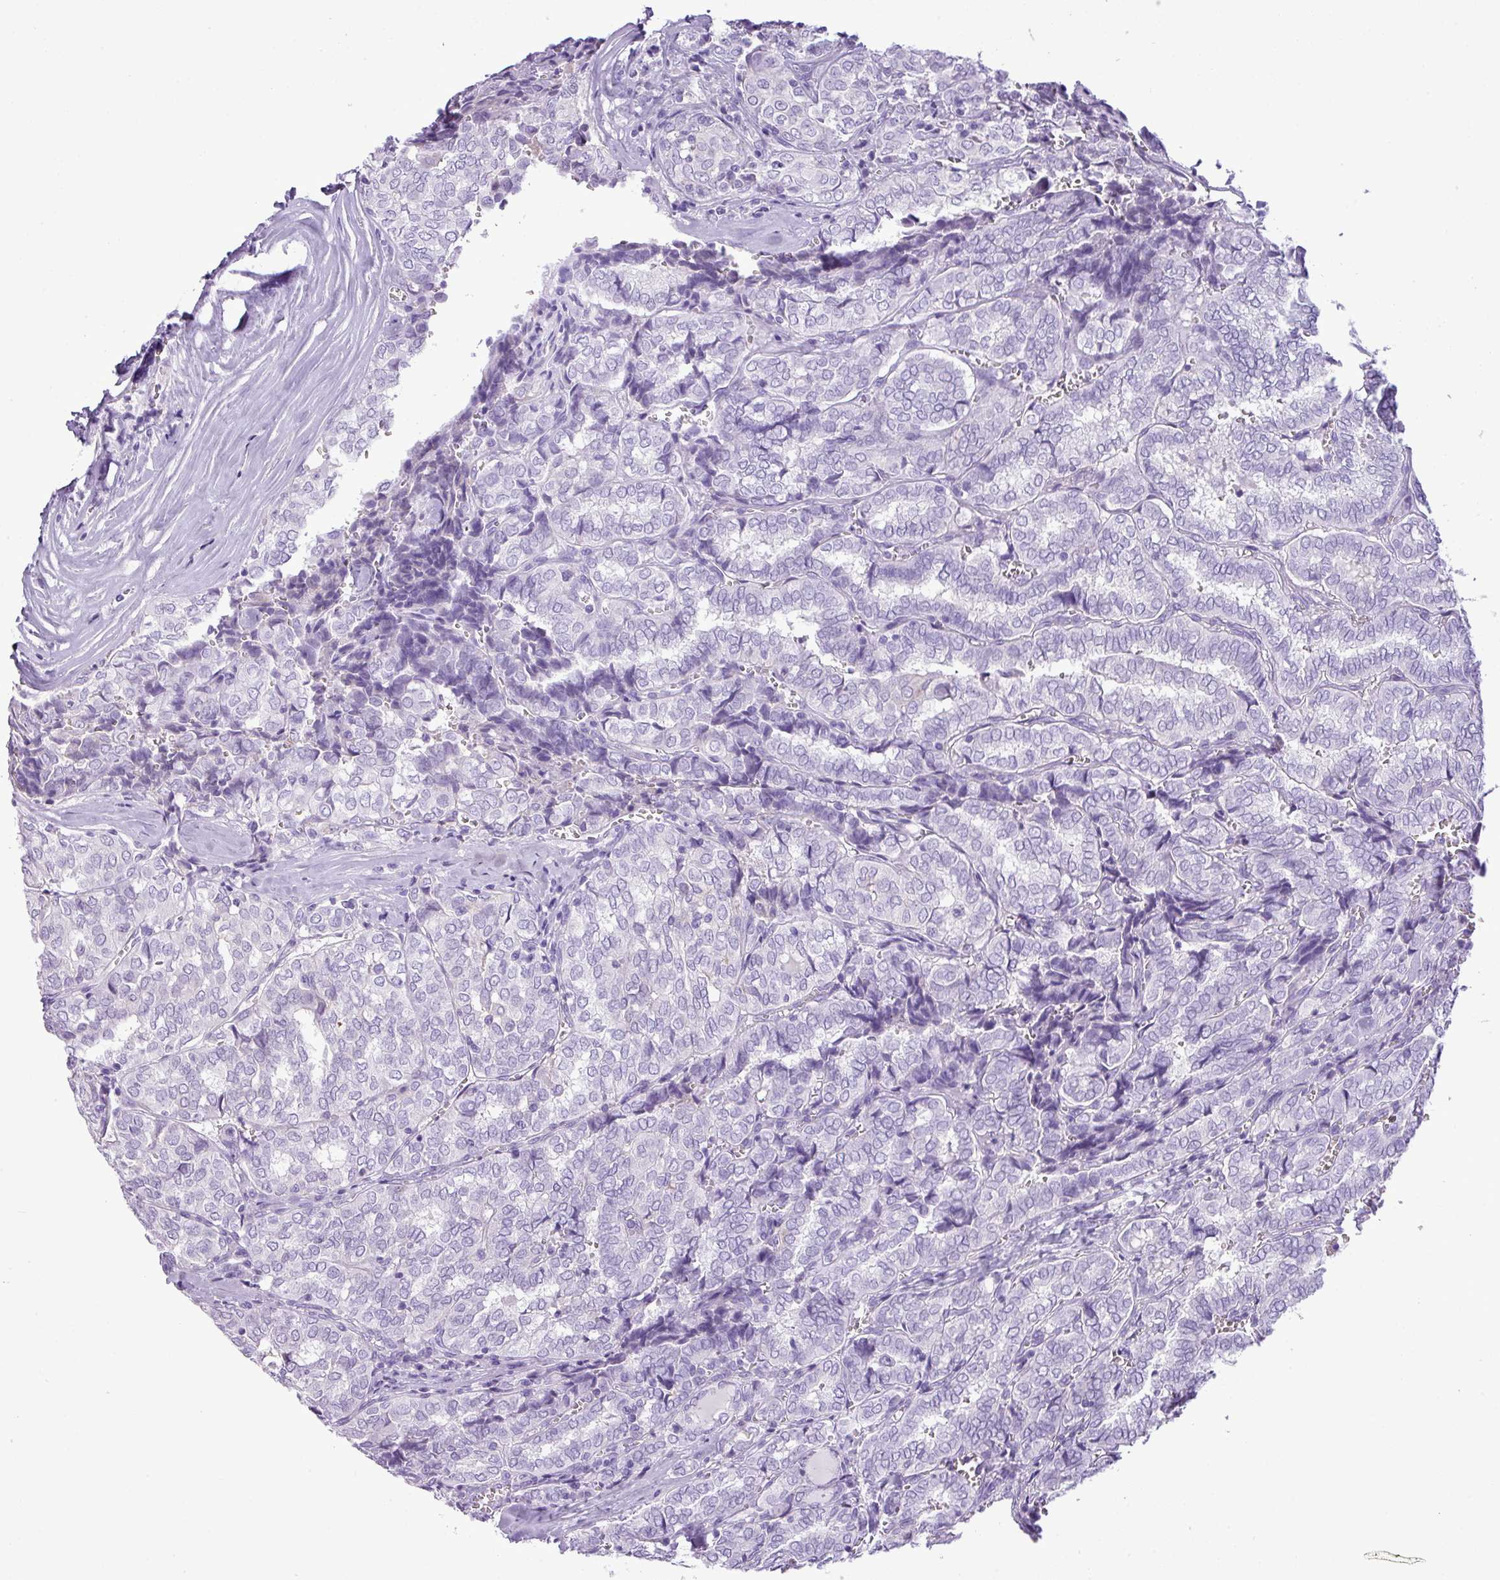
{"staining": {"intensity": "negative", "quantity": "none", "location": "none"}, "tissue": "thyroid cancer", "cell_type": "Tumor cells", "image_type": "cancer", "snomed": [{"axis": "morphology", "description": "Papillary adenocarcinoma, NOS"}, {"axis": "topography", "description": "Thyroid gland"}], "caption": "Immunohistochemistry of human thyroid papillary adenocarcinoma reveals no expression in tumor cells.", "gene": "RBMXL2", "patient": {"sex": "female", "age": 30}}